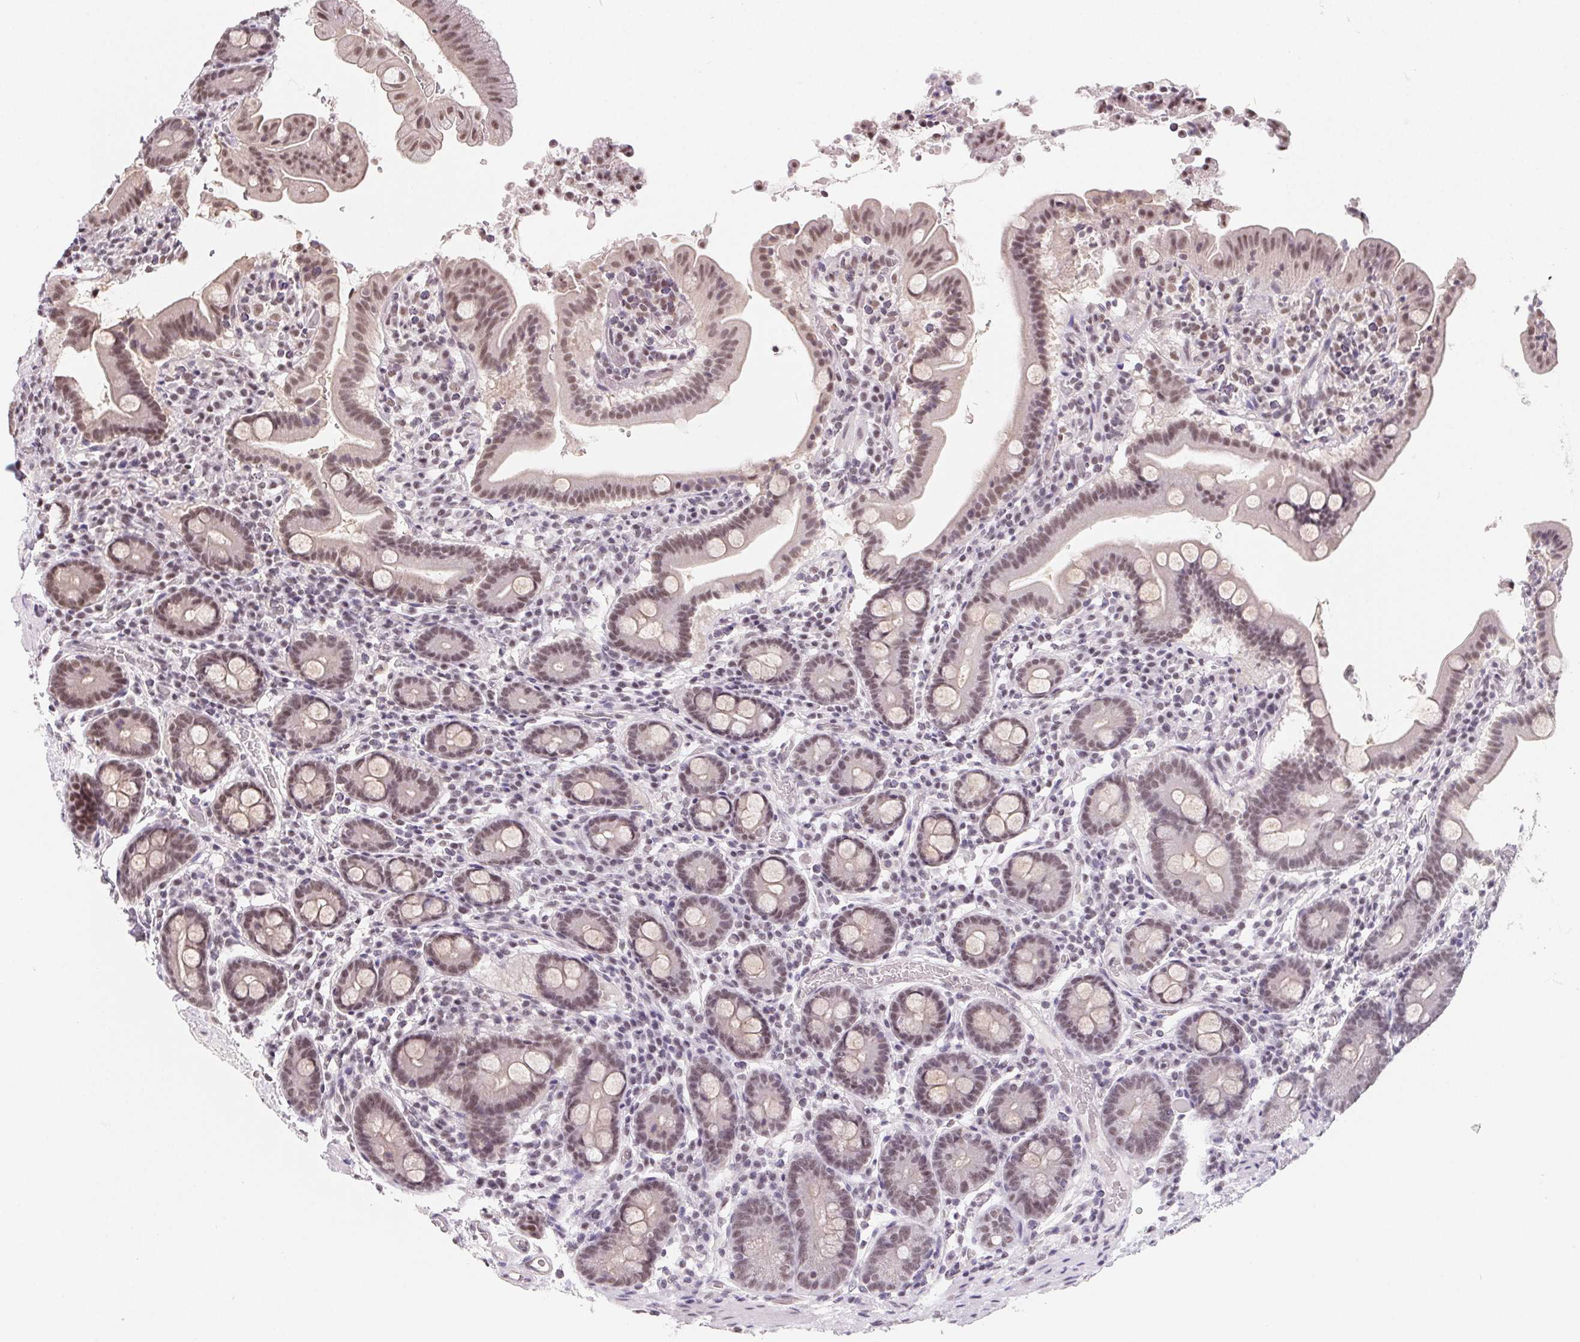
{"staining": {"intensity": "moderate", "quantity": "25%-75%", "location": "nuclear"}, "tissue": "small intestine", "cell_type": "Glandular cells", "image_type": "normal", "snomed": [{"axis": "morphology", "description": "Normal tissue, NOS"}, {"axis": "topography", "description": "Small intestine"}], "caption": "Protein expression by immunohistochemistry (IHC) displays moderate nuclear expression in about 25%-75% of glandular cells in benign small intestine.", "gene": "TCERG1", "patient": {"sex": "male", "age": 26}}